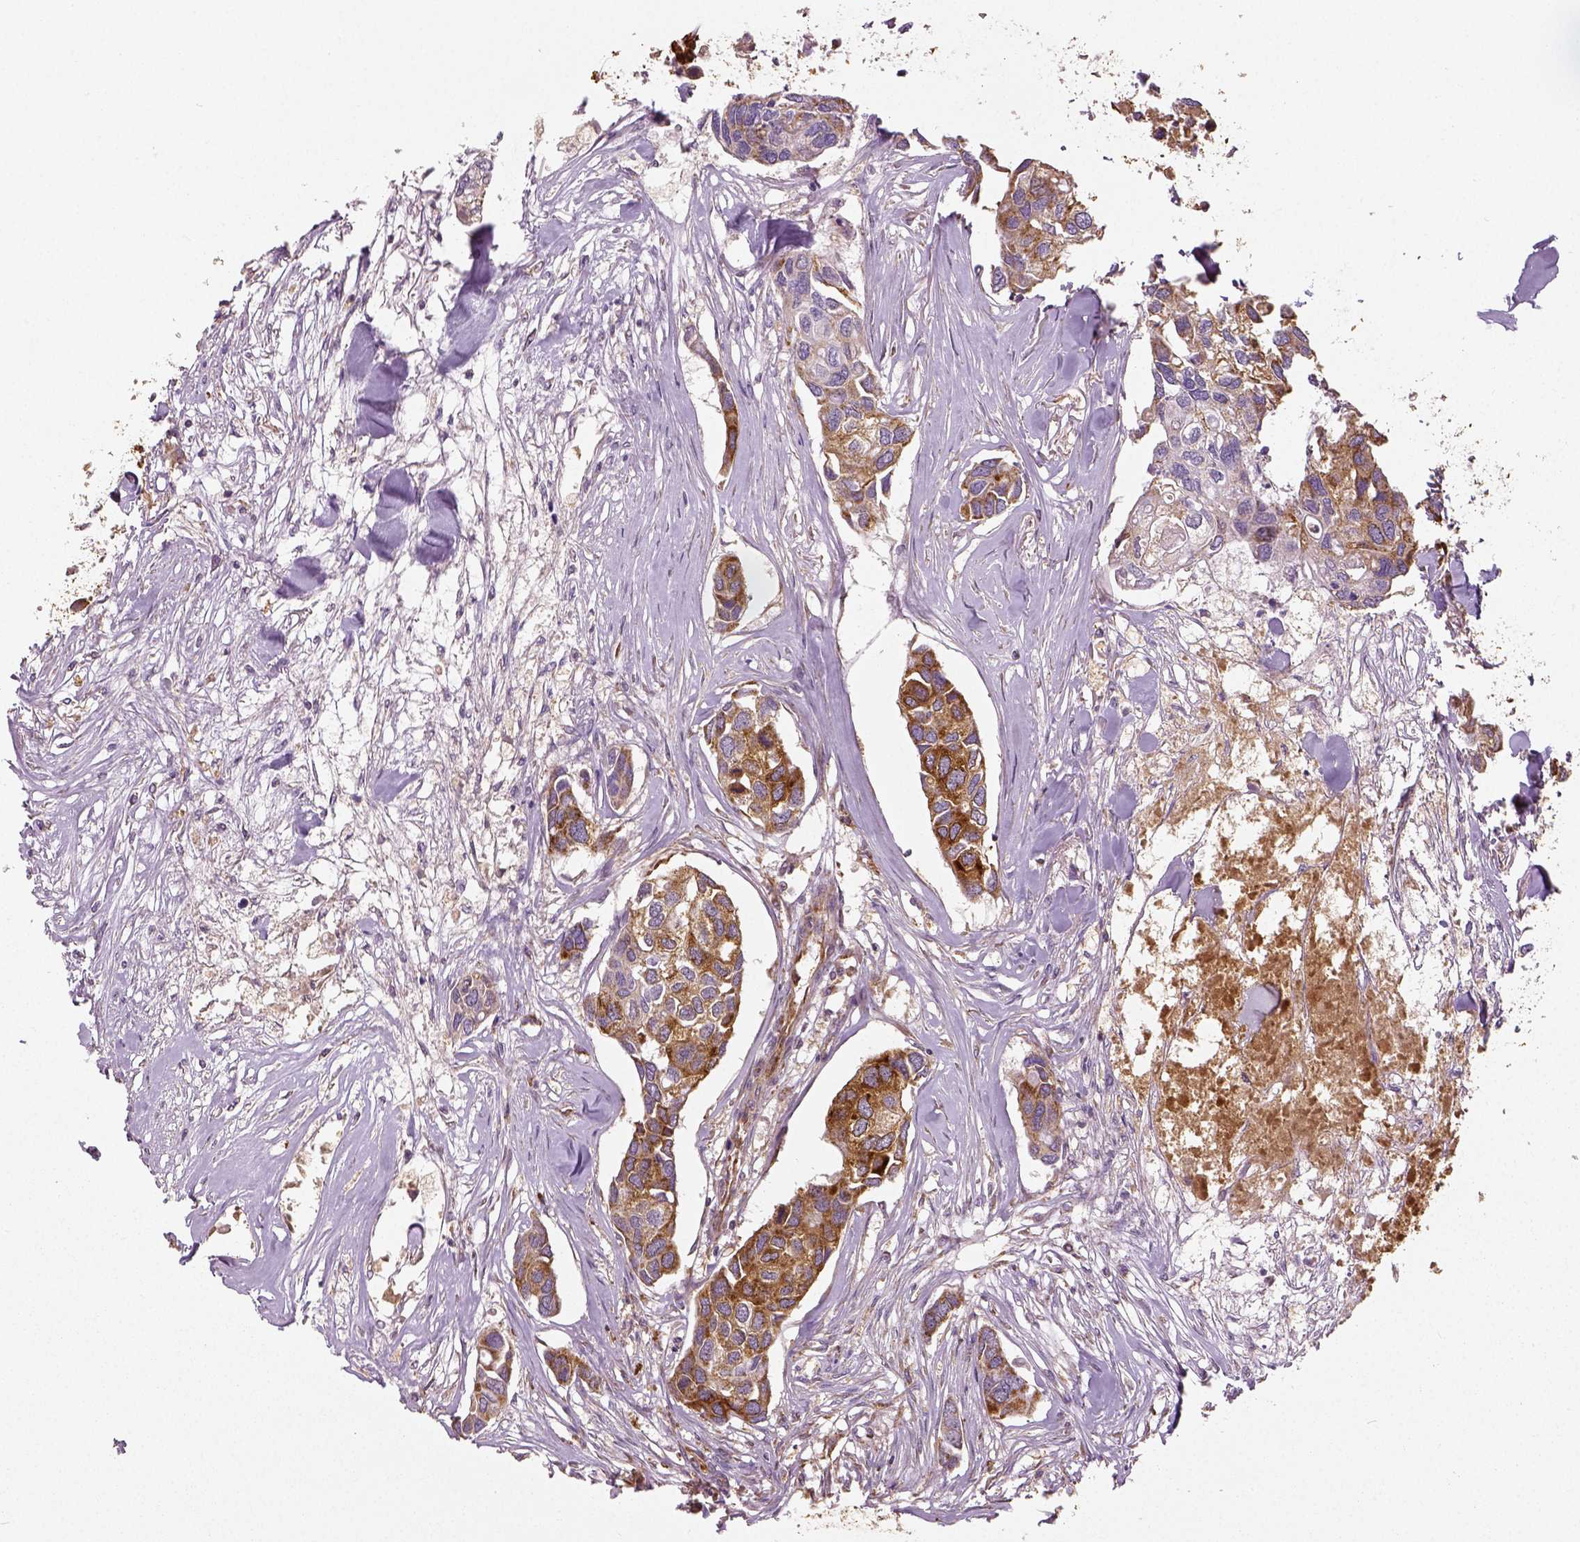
{"staining": {"intensity": "moderate", "quantity": ">75%", "location": "cytoplasmic/membranous"}, "tissue": "breast cancer", "cell_type": "Tumor cells", "image_type": "cancer", "snomed": [{"axis": "morphology", "description": "Duct carcinoma"}, {"axis": "topography", "description": "Breast"}], "caption": "Invasive ductal carcinoma (breast) stained with DAB immunohistochemistry (IHC) demonstrates medium levels of moderate cytoplasmic/membranous expression in approximately >75% of tumor cells.", "gene": "PGAM5", "patient": {"sex": "female", "age": 83}}